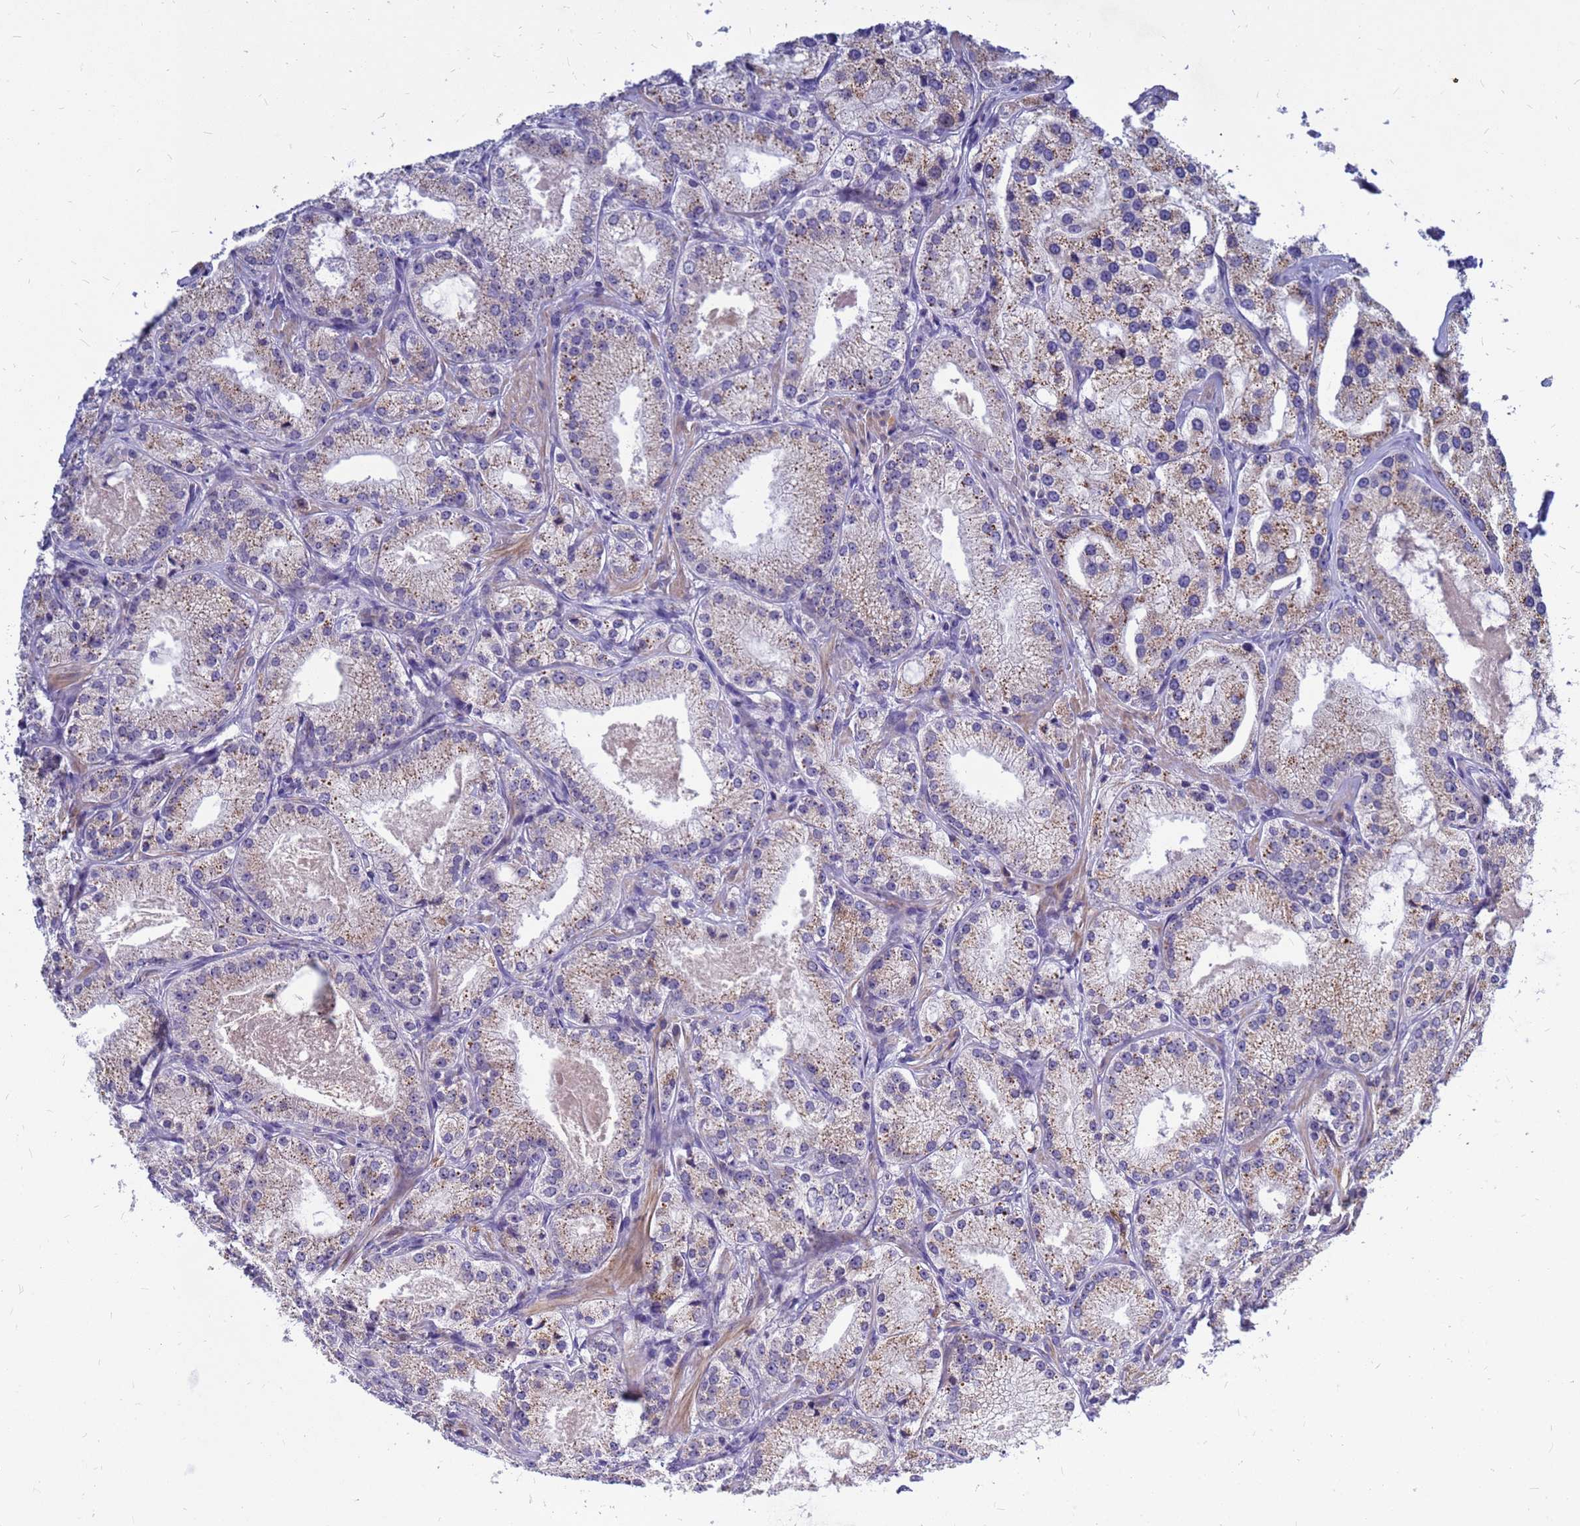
{"staining": {"intensity": "moderate", "quantity": "25%-75%", "location": "cytoplasmic/membranous"}, "tissue": "prostate cancer", "cell_type": "Tumor cells", "image_type": "cancer", "snomed": [{"axis": "morphology", "description": "Adenocarcinoma, Low grade"}, {"axis": "topography", "description": "Prostate"}], "caption": "Prostate cancer (adenocarcinoma (low-grade)) stained with IHC displays moderate cytoplasmic/membranous positivity in approximately 25%-75% of tumor cells.", "gene": "SRGAP3", "patient": {"sex": "male", "age": 69}}